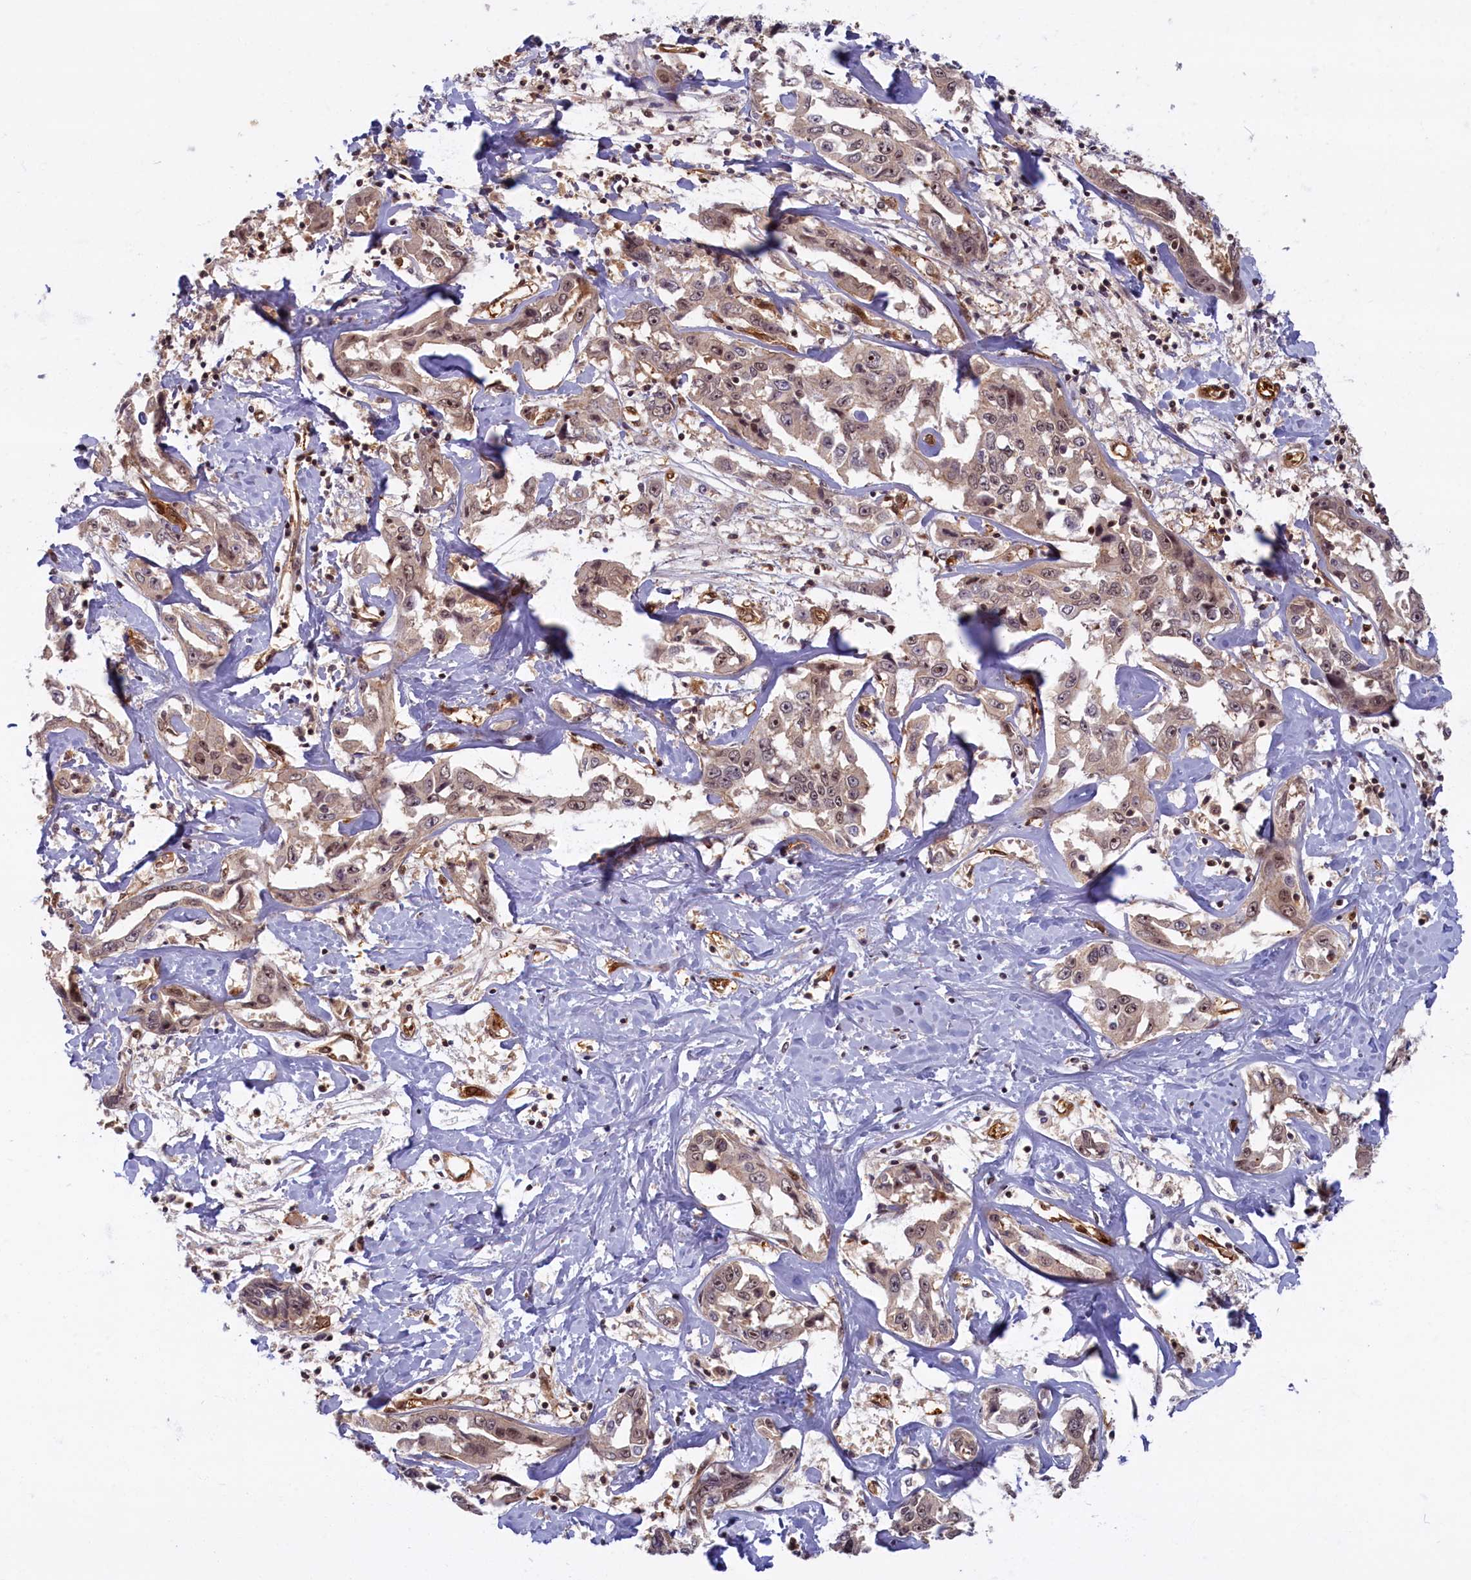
{"staining": {"intensity": "weak", "quantity": ">75%", "location": "cytoplasmic/membranous,nuclear"}, "tissue": "liver cancer", "cell_type": "Tumor cells", "image_type": "cancer", "snomed": [{"axis": "morphology", "description": "Cholangiocarcinoma"}, {"axis": "topography", "description": "Liver"}], "caption": "Tumor cells reveal low levels of weak cytoplasmic/membranous and nuclear positivity in about >75% of cells in liver cholangiocarcinoma.", "gene": "SNRK", "patient": {"sex": "male", "age": 59}}